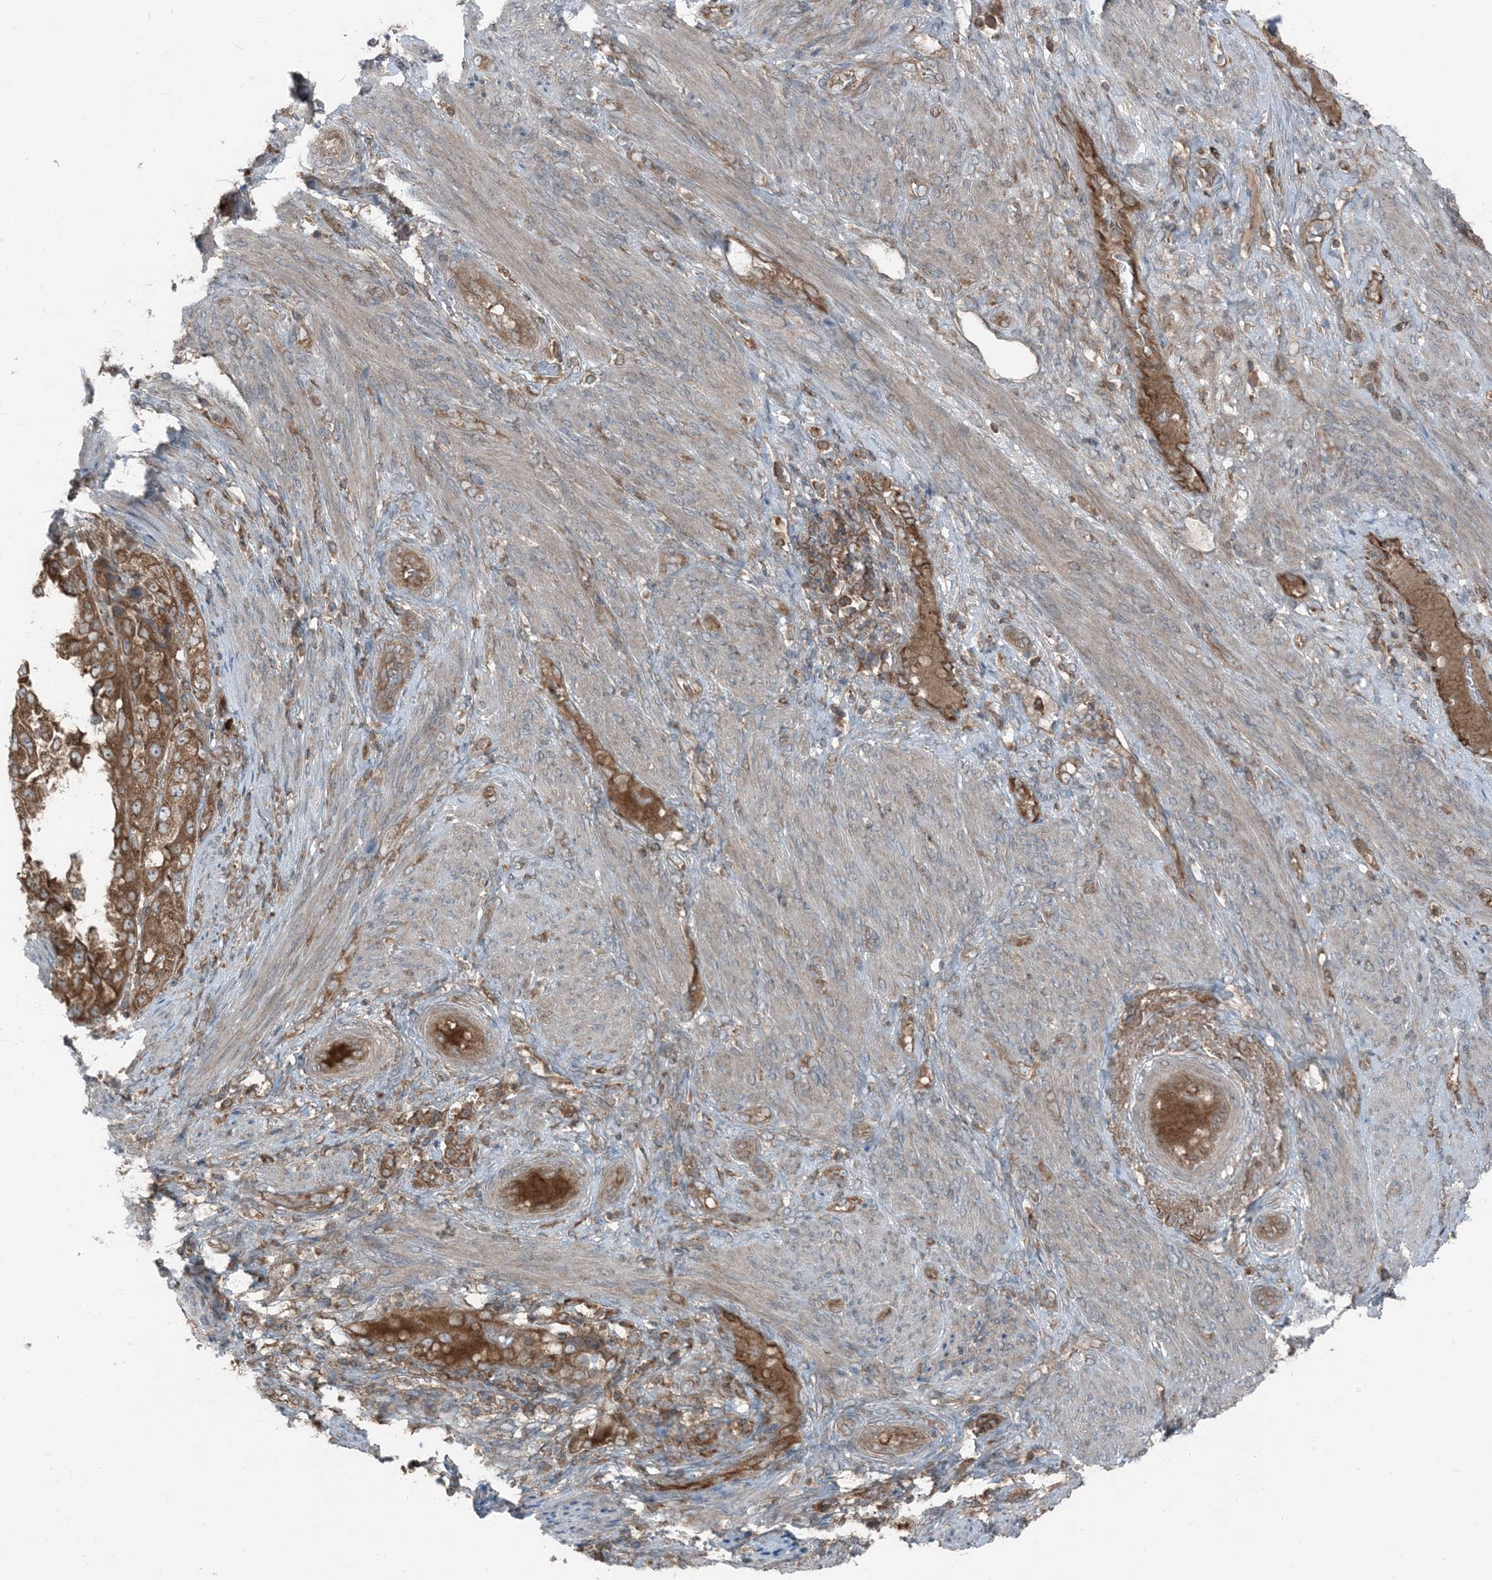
{"staining": {"intensity": "moderate", "quantity": ">75%", "location": "cytoplasmic/membranous"}, "tissue": "endometrial cancer", "cell_type": "Tumor cells", "image_type": "cancer", "snomed": [{"axis": "morphology", "description": "Adenocarcinoma, NOS"}, {"axis": "topography", "description": "Endometrium"}], "caption": "High-power microscopy captured an immunohistochemistry (IHC) micrograph of endometrial adenocarcinoma, revealing moderate cytoplasmic/membranous positivity in about >75% of tumor cells. (DAB (3,3'-diaminobenzidine) IHC with brightfield microscopy, high magnification).", "gene": "RAB3GAP1", "patient": {"sex": "female", "age": 85}}